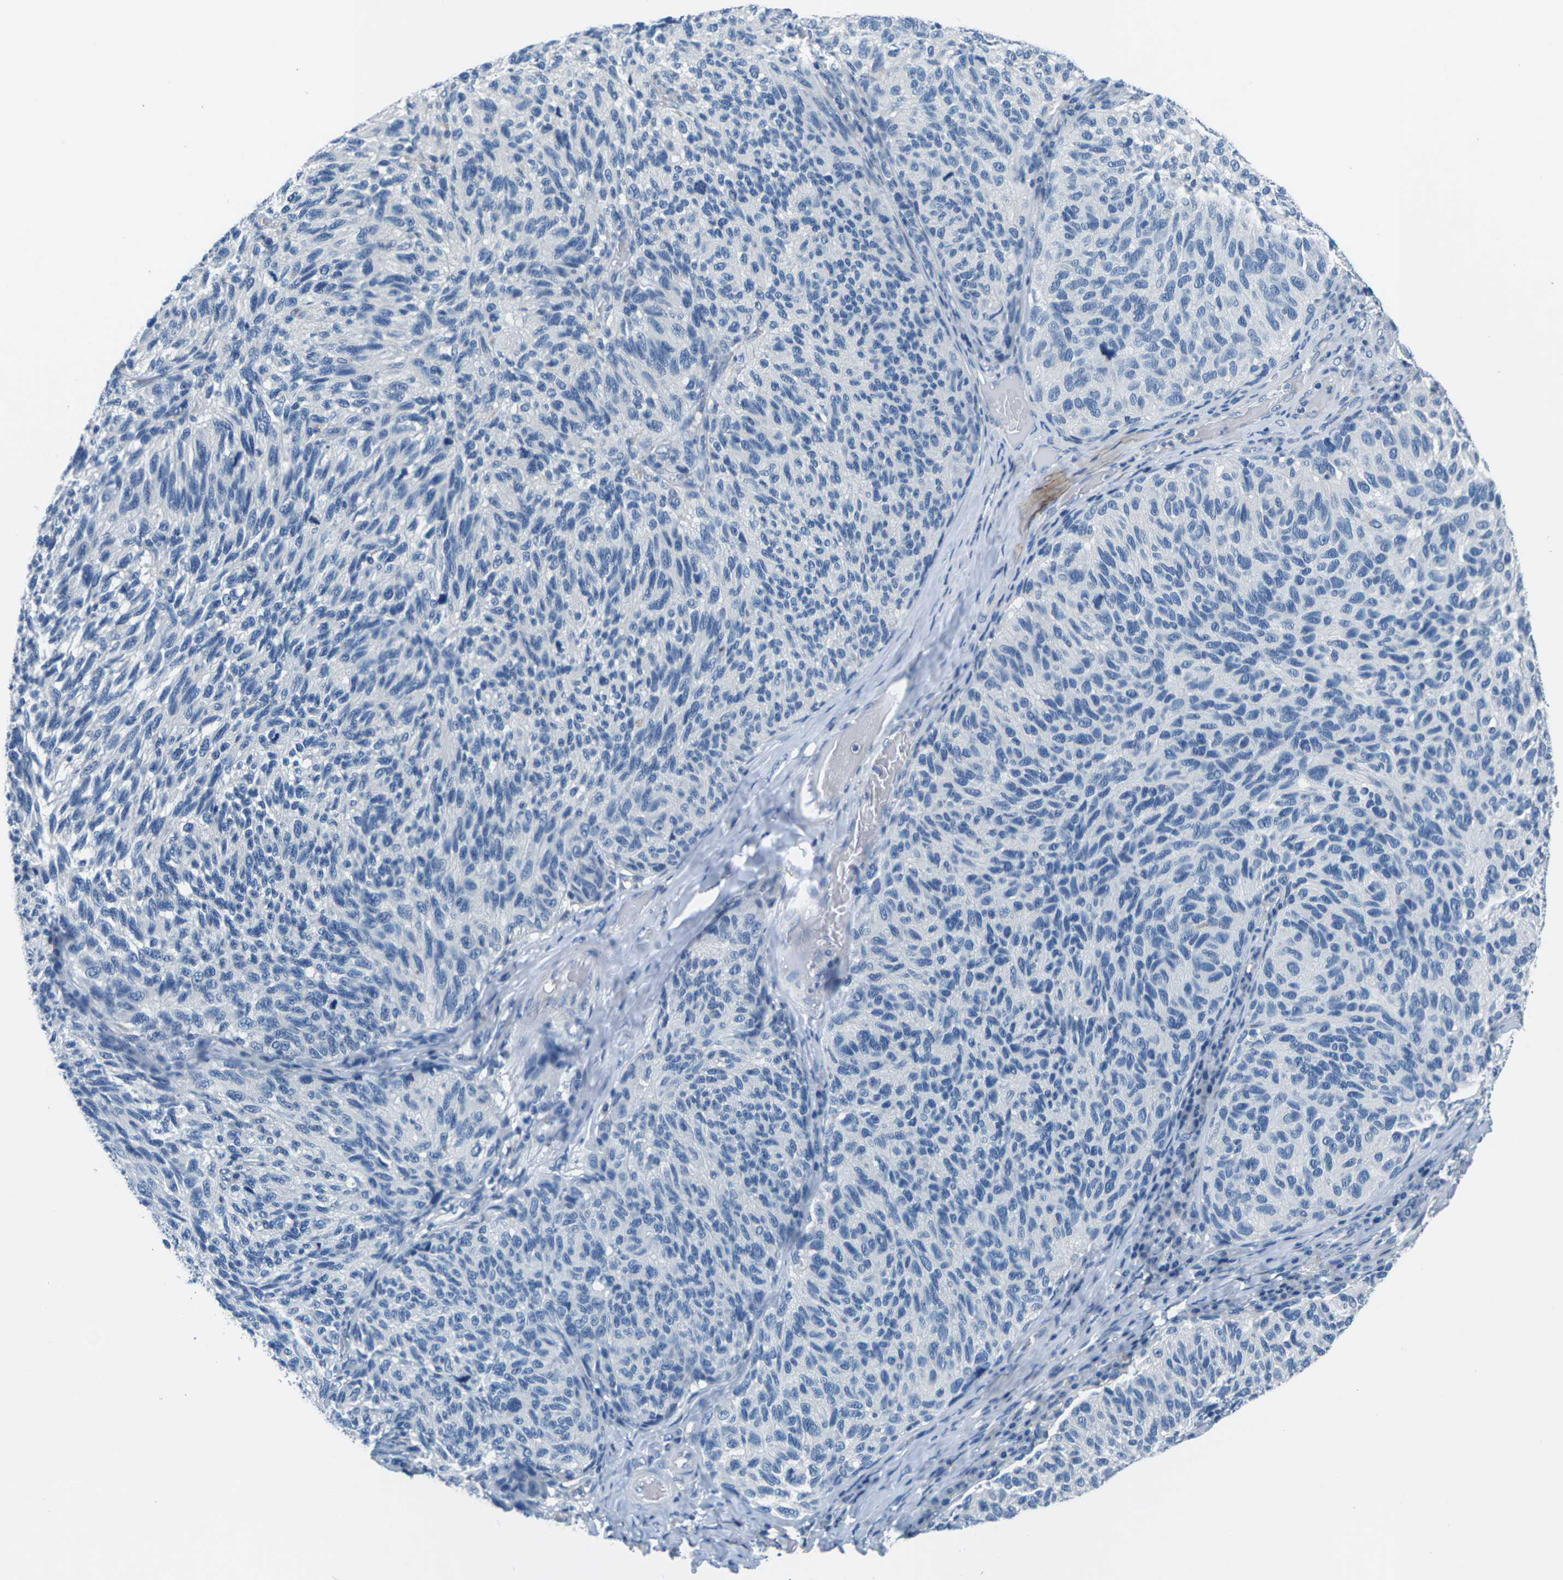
{"staining": {"intensity": "negative", "quantity": "none", "location": "none"}, "tissue": "melanoma", "cell_type": "Tumor cells", "image_type": "cancer", "snomed": [{"axis": "morphology", "description": "Malignant melanoma, NOS"}, {"axis": "topography", "description": "Skin"}], "caption": "IHC image of human melanoma stained for a protein (brown), which reveals no positivity in tumor cells.", "gene": "UMOD", "patient": {"sex": "female", "age": 73}}